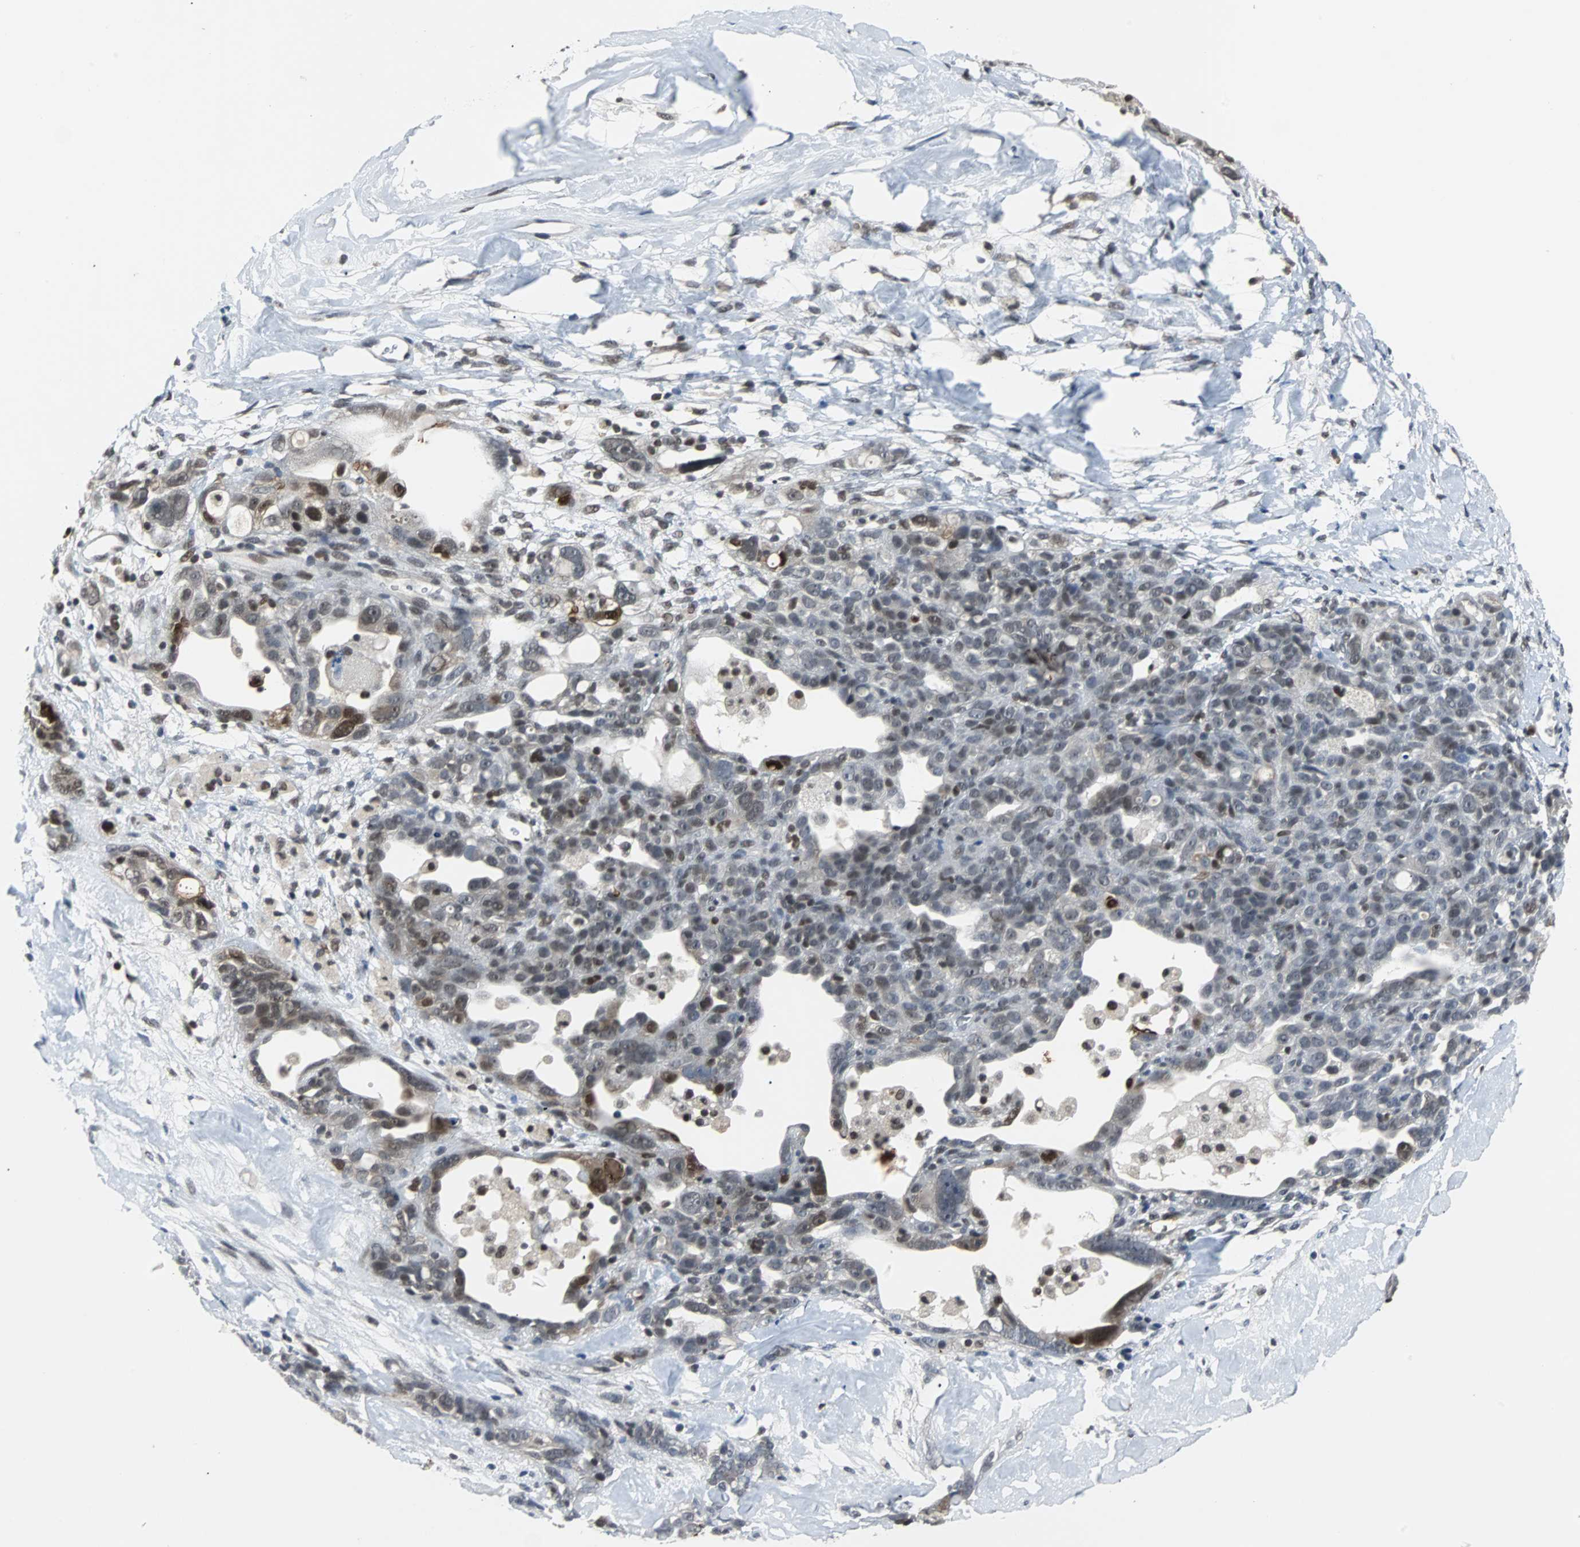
{"staining": {"intensity": "moderate", "quantity": "<25%", "location": "cytoplasmic/membranous,nuclear"}, "tissue": "ovarian cancer", "cell_type": "Tumor cells", "image_type": "cancer", "snomed": [{"axis": "morphology", "description": "Cystadenocarcinoma, serous, NOS"}, {"axis": "topography", "description": "Ovary"}], "caption": "IHC image of neoplastic tissue: ovarian cancer (serous cystadenocarcinoma) stained using IHC shows low levels of moderate protein expression localized specifically in the cytoplasmic/membranous and nuclear of tumor cells, appearing as a cytoplasmic/membranous and nuclear brown color.", "gene": "SIRT1", "patient": {"sex": "female", "age": 66}}